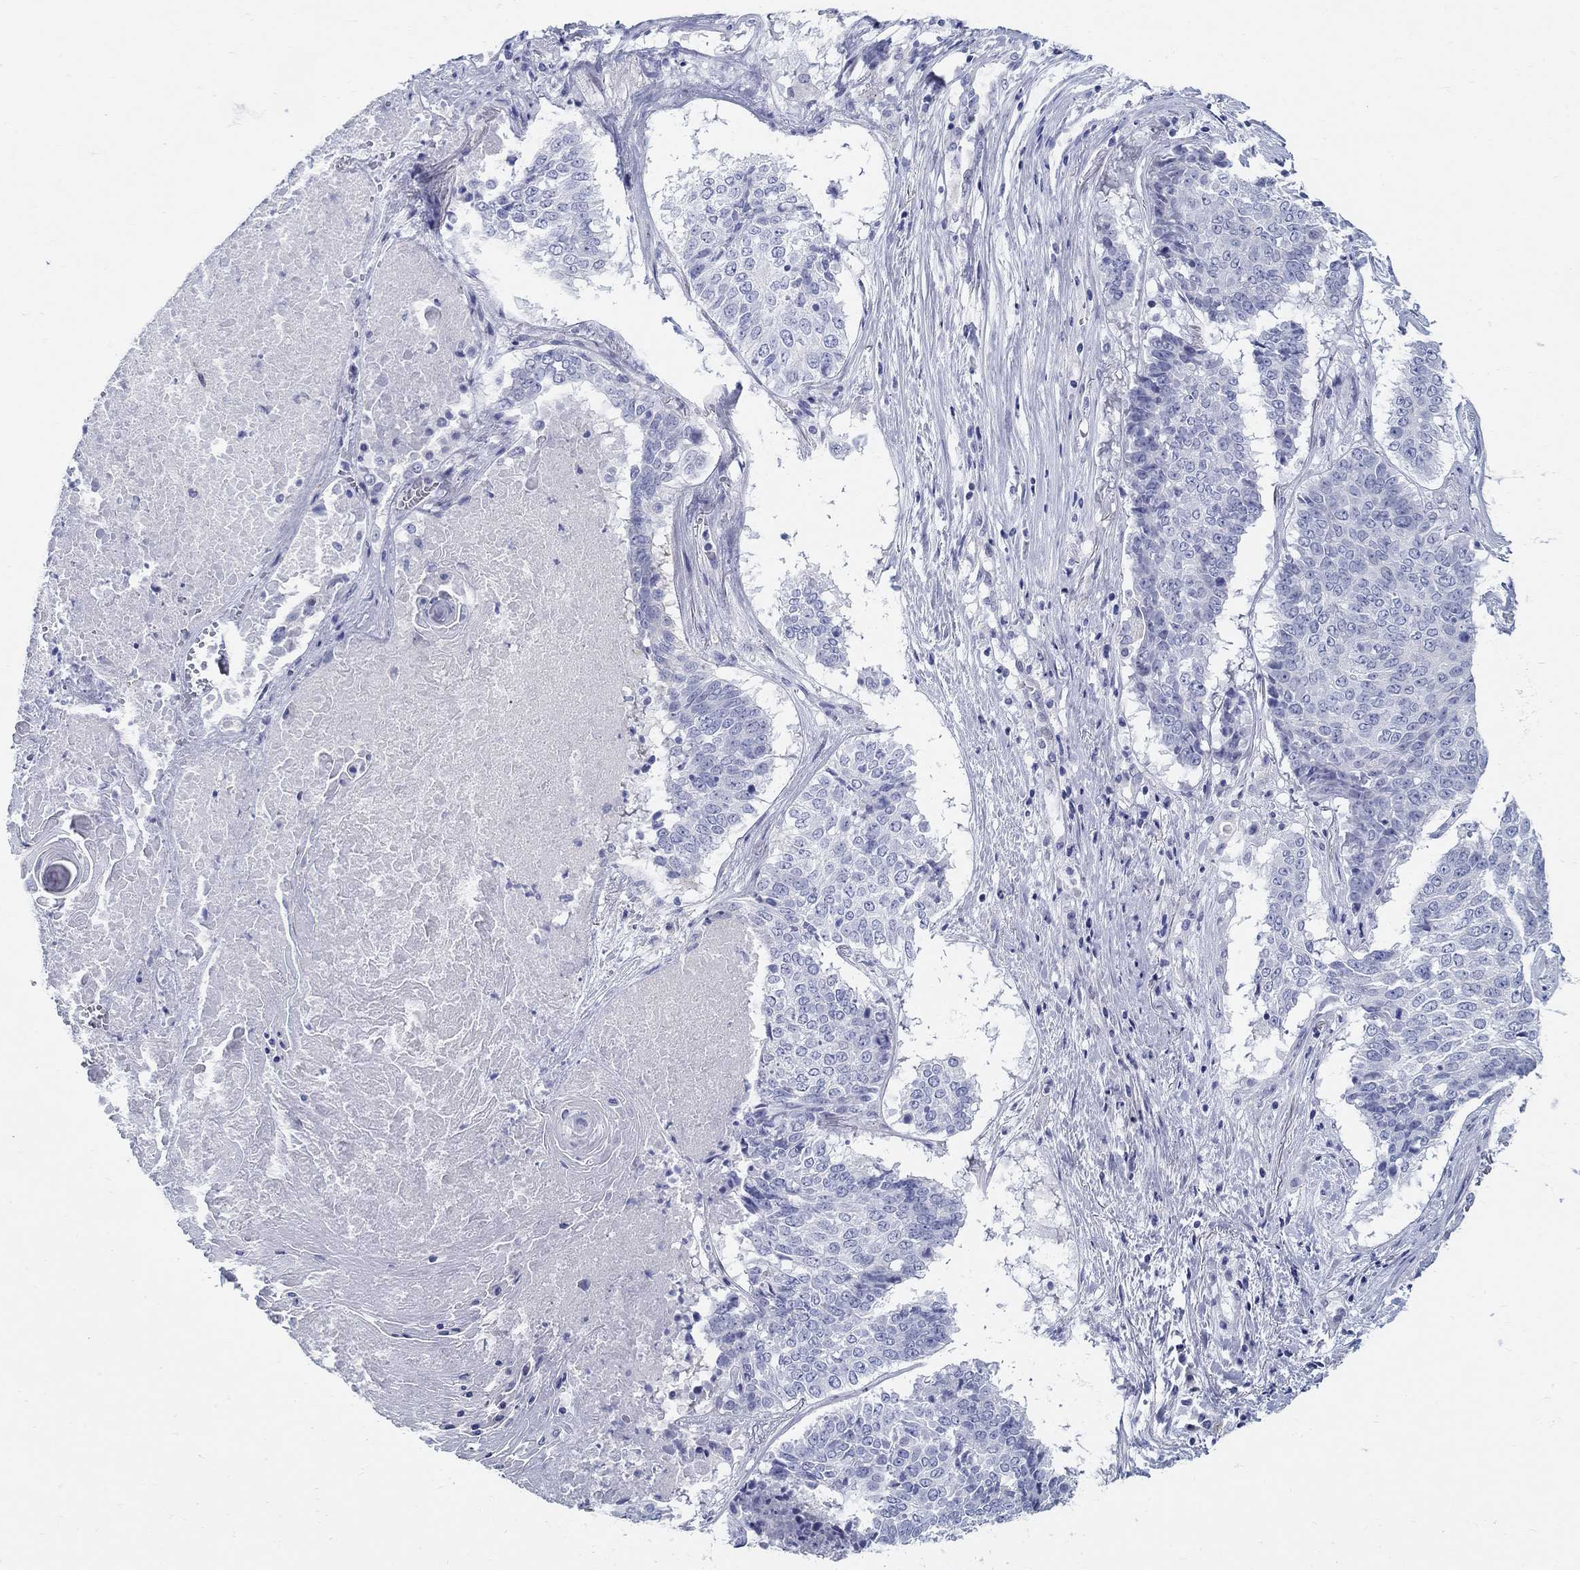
{"staining": {"intensity": "negative", "quantity": "none", "location": "none"}, "tissue": "lung cancer", "cell_type": "Tumor cells", "image_type": "cancer", "snomed": [{"axis": "morphology", "description": "Squamous cell carcinoma, NOS"}, {"axis": "topography", "description": "Lung"}], "caption": "Tumor cells are negative for brown protein staining in lung cancer. (DAB immunohistochemistry with hematoxylin counter stain).", "gene": "CRYGS", "patient": {"sex": "male", "age": 64}}